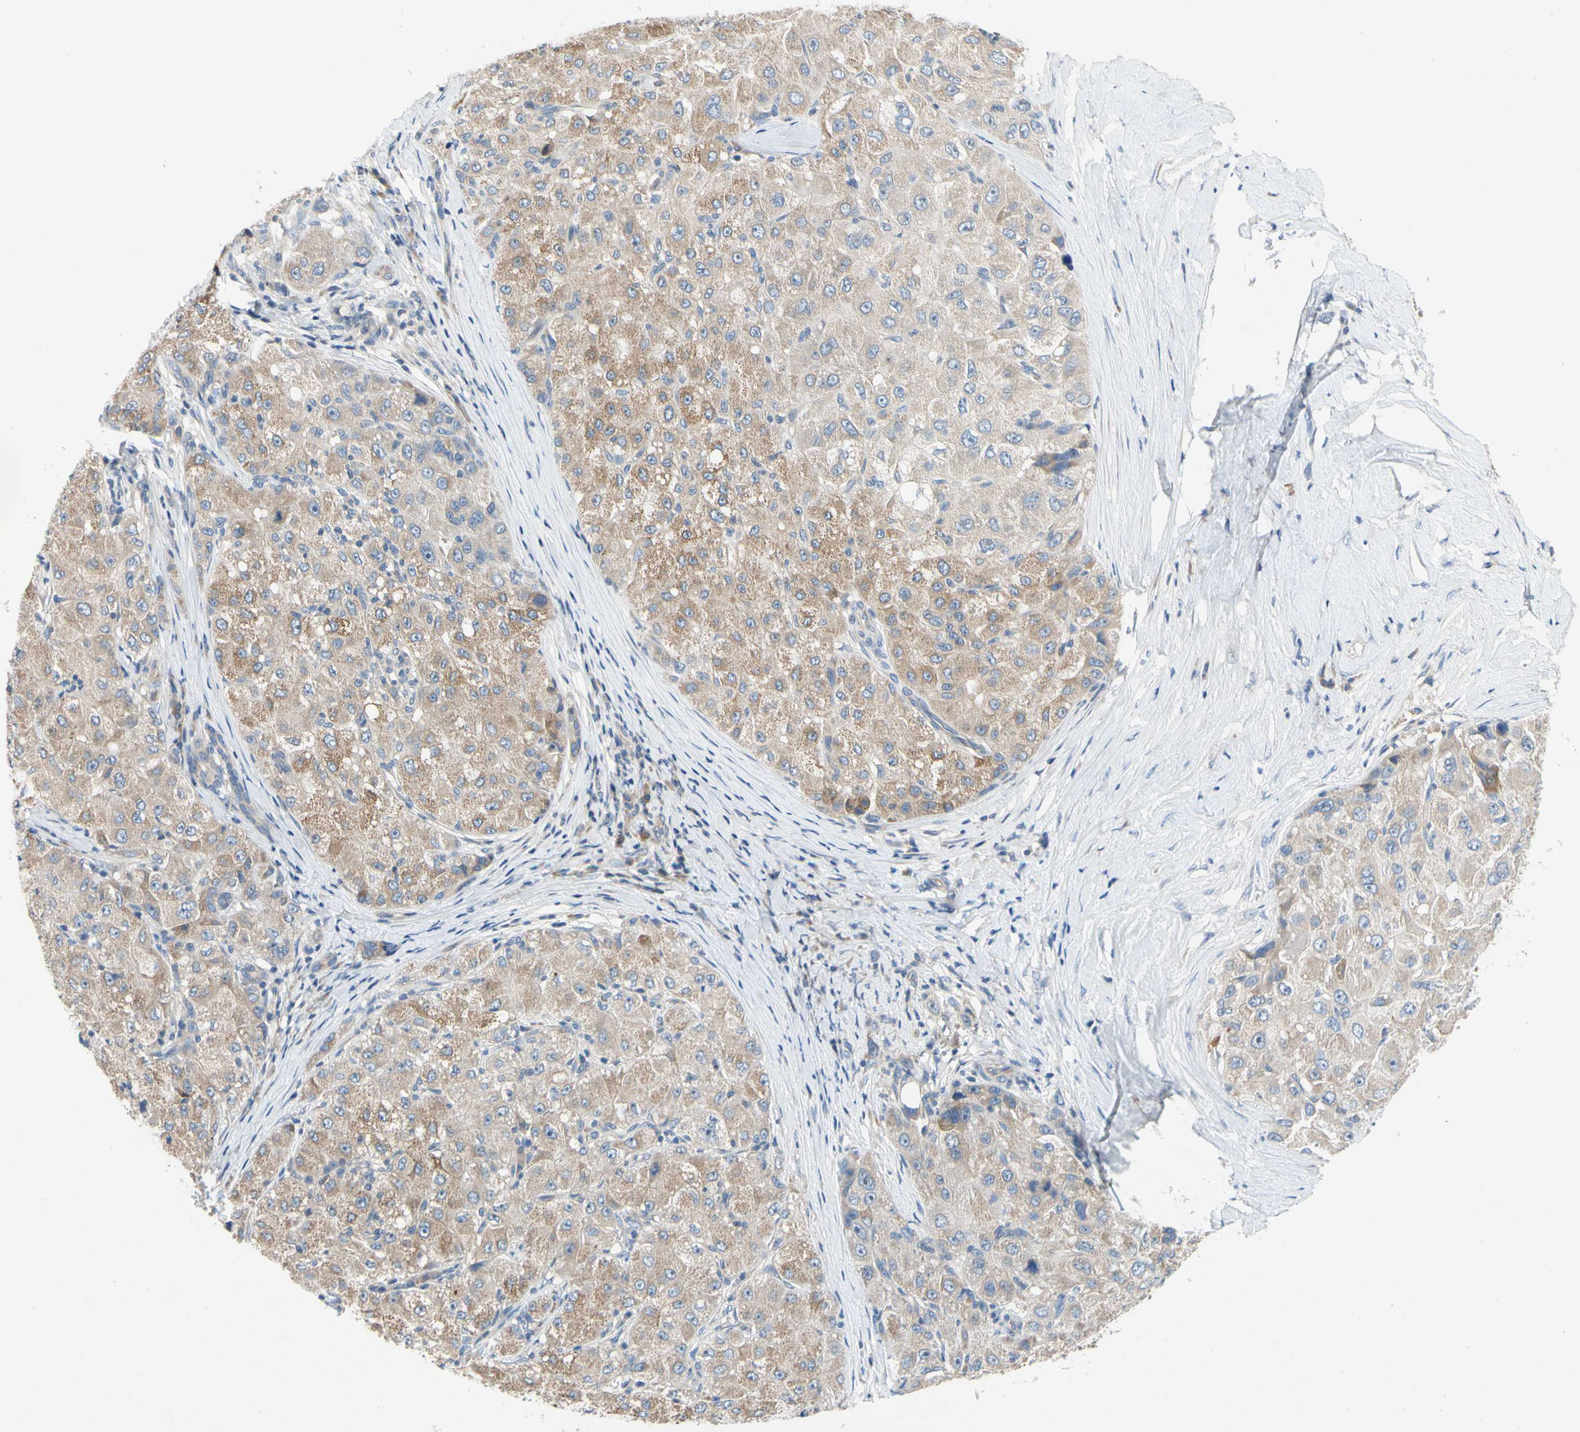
{"staining": {"intensity": "moderate", "quantity": ">75%", "location": "cytoplasmic/membranous"}, "tissue": "liver cancer", "cell_type": "Tumor cells", "image_type": "cancer", "snomed": [{"axis": "morphology", "description": "Carcinoma, Hepatocellular, NOS"}, {"axis": "topography", "description": "Liver"}], "caption": "Human liver hepatocellular carcinoma stained with a protein marker demonstrates moderate staining in tumor cells.", "gene": "KLHDC8B", "patient": {"sex": "male", "age": 80}}